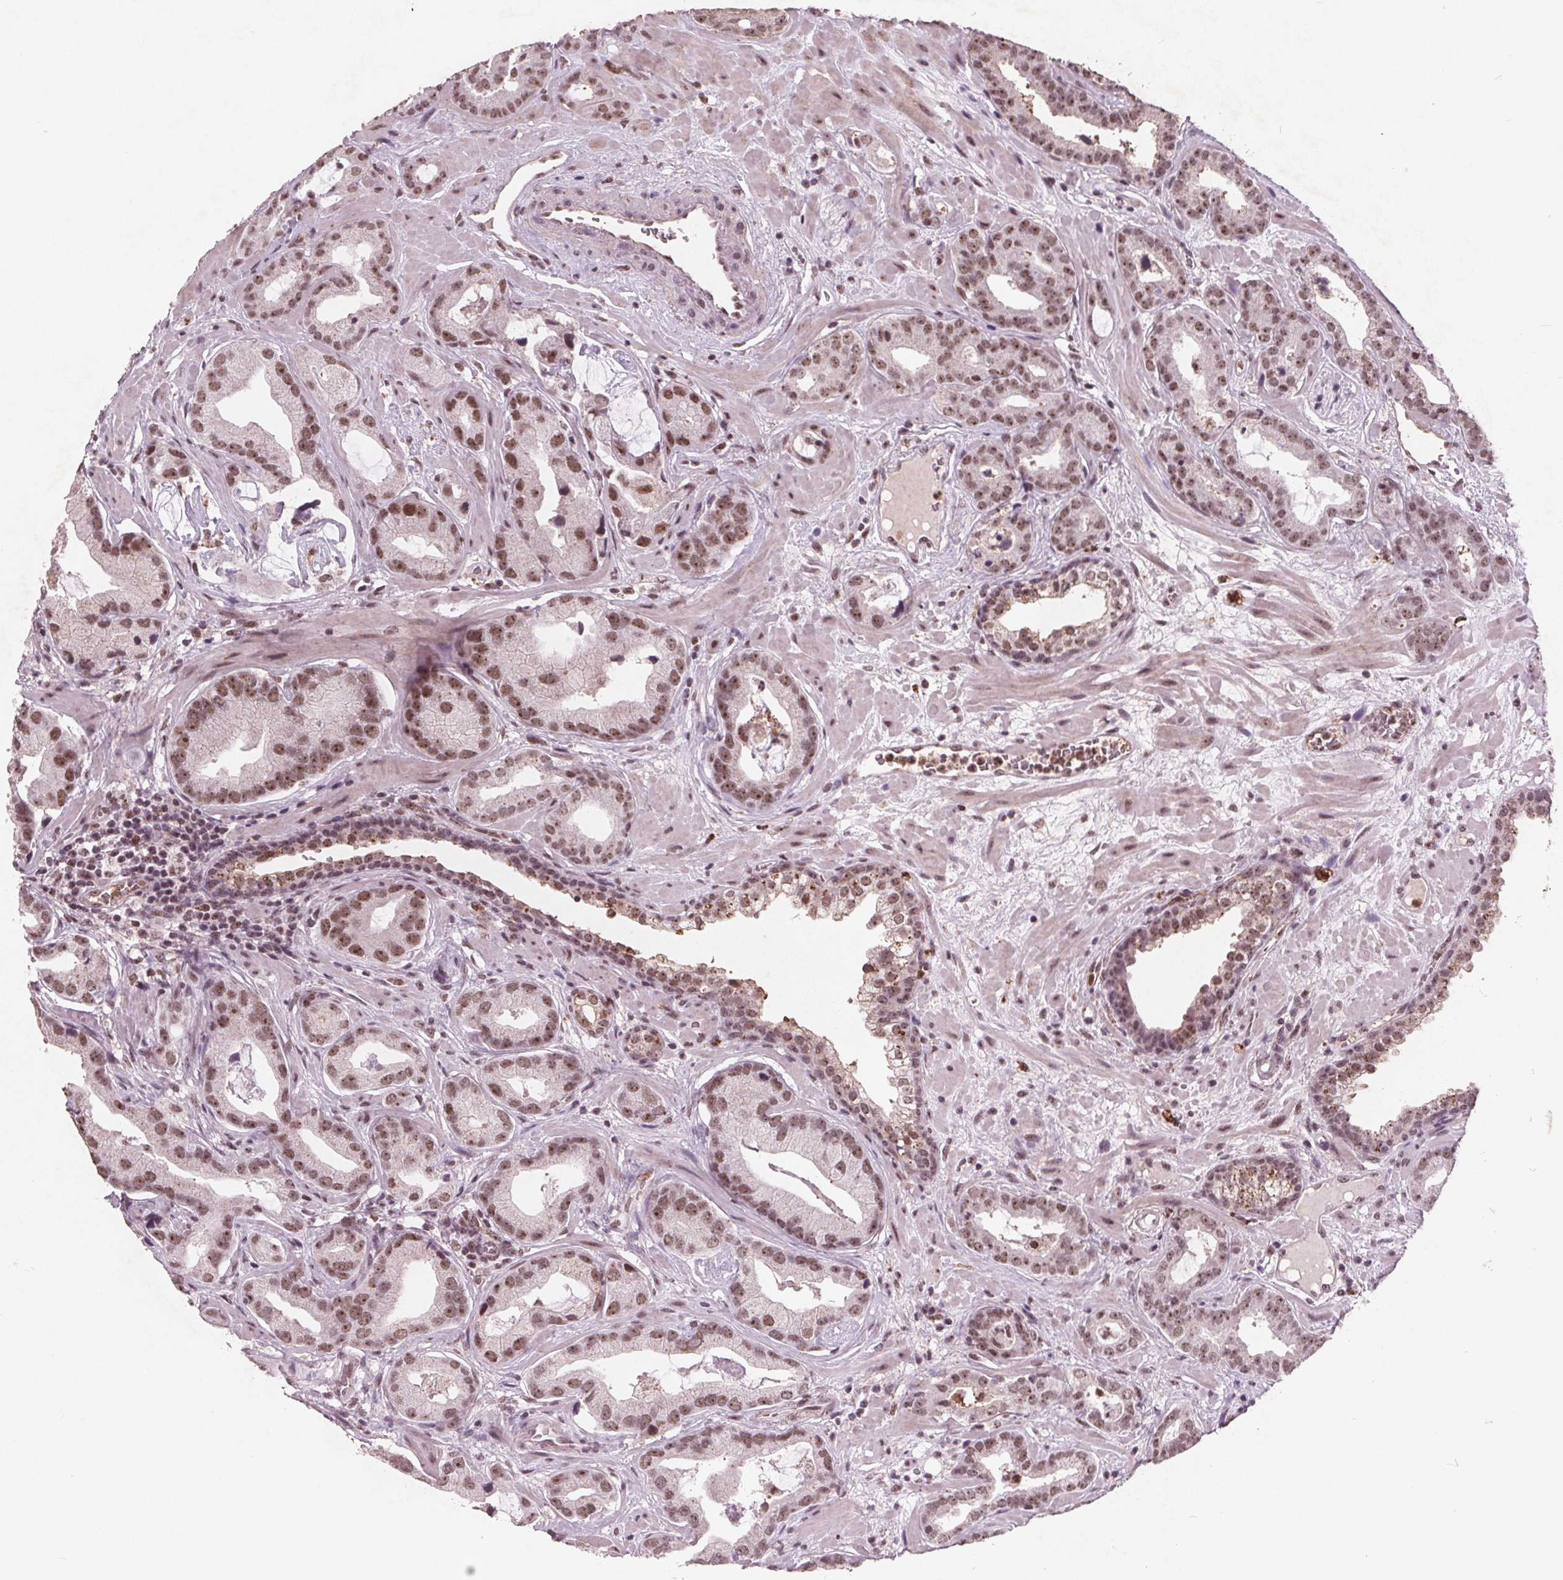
{"staining": {"intensity": "moderate", "quantity": ">75%", "location": "nuclear"}, "tissue": "prostate cancer", "cell_type": "Tumor cells", "image_type": "cancer", "snomed": [{"axis": "morphology", "description": "Adenocarcinoma, Low grade"}, {"axis": "topography", "description": "Prostate"}], "caption": "Brown immunohistochemical staining in prostate cancer displays moderate nuclear positivity in about >75% of tumor cells.", "gene": "RPS6KA2", "patient": {"sex": "male", "age": 62}}